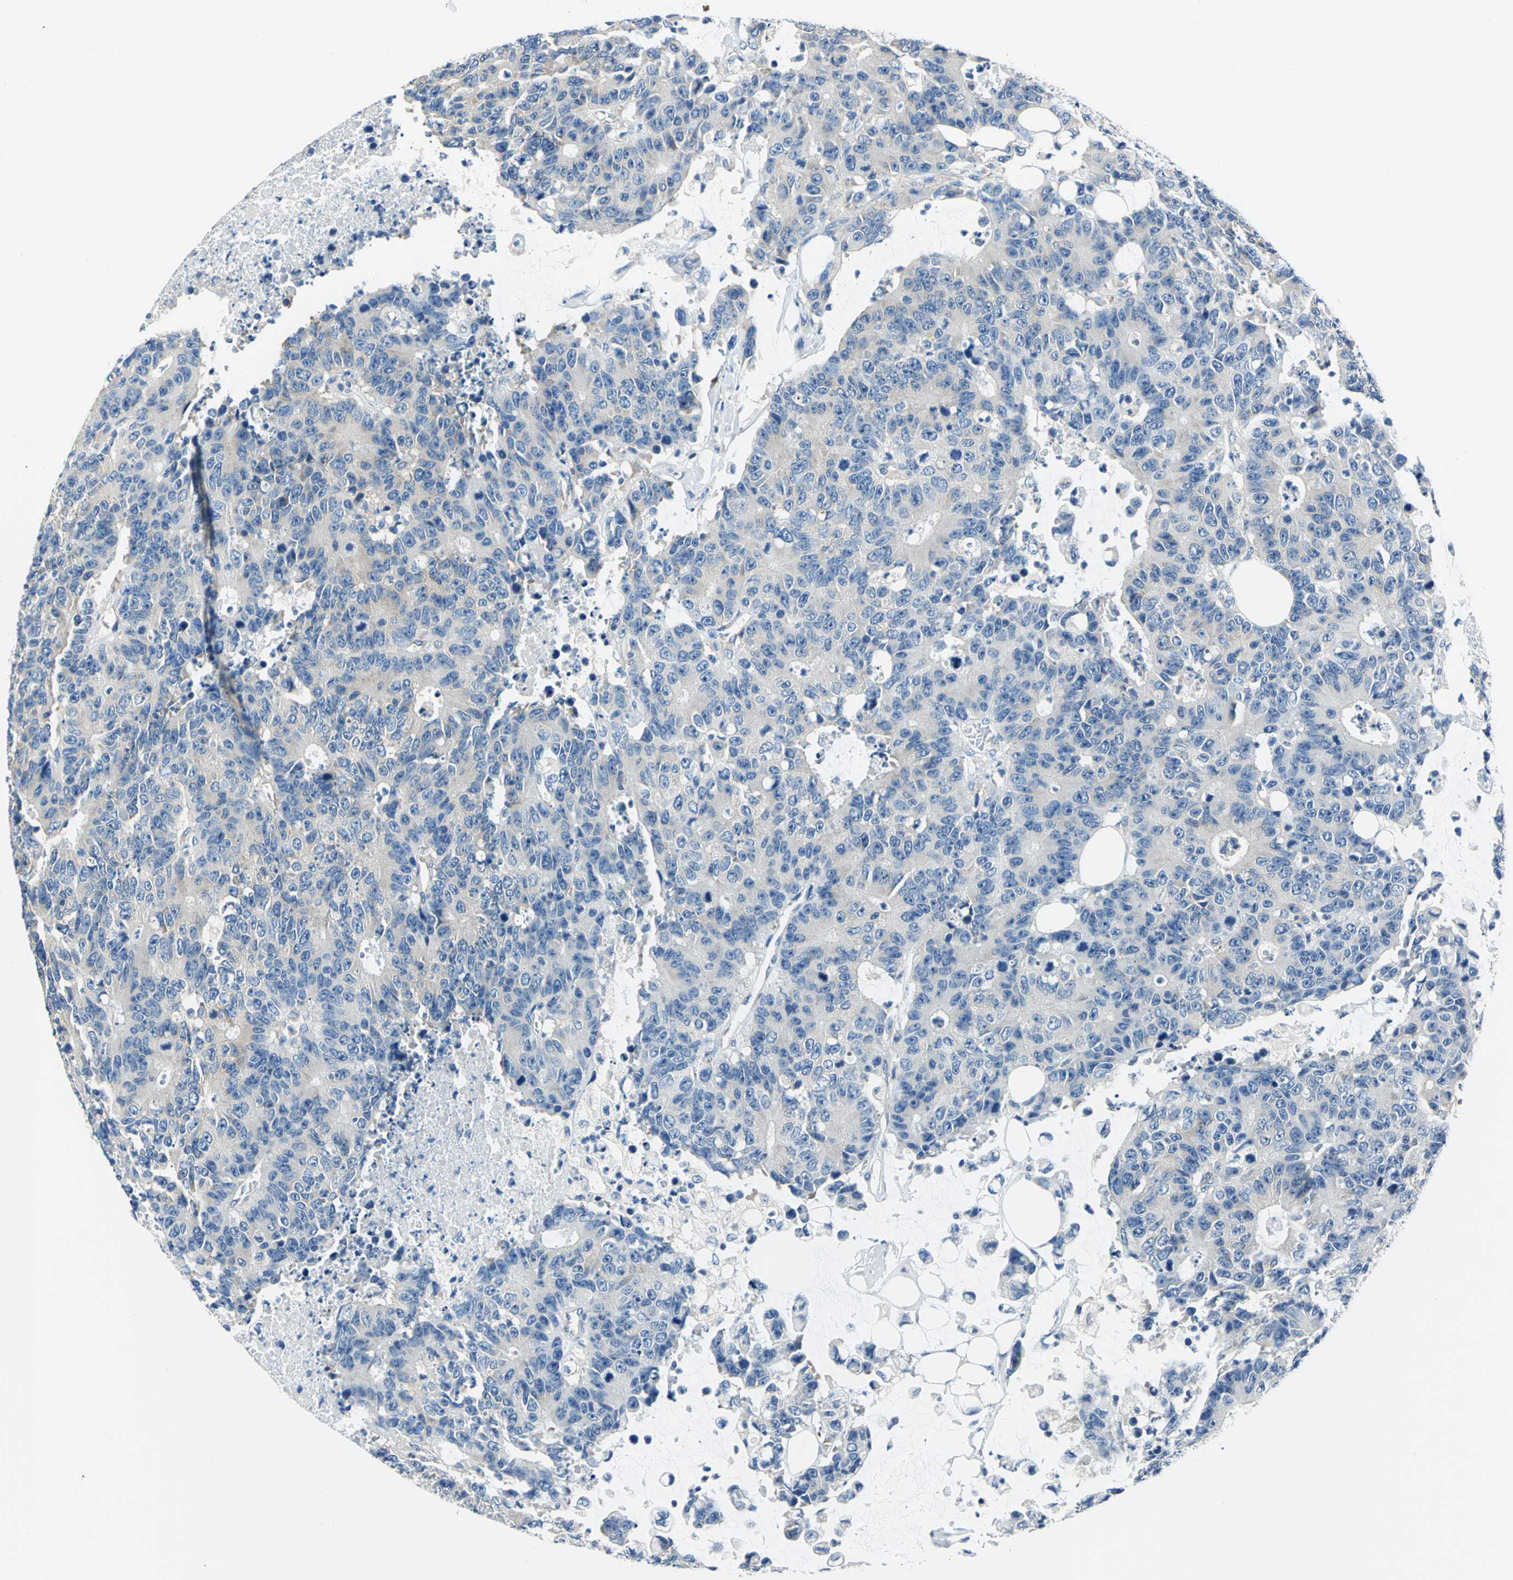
{"staining": {"intensity": "weak", "quantity": "<25%", "location": "cytoplasmic/membranous"}, "tissue": "colorectal cancer", "cell_type": "Tumor cells", "image_type": "cancer", "snomed": [{"axis": "morphology", "description": "Adenocarcinoma, NOS"}, {"axis": "topography", "description": "Colon"}], "caption": "Colorectal cancer was stained to show a protein in brown. There is no significant expression in tumor cells.", "gene": "TRIM25", "patient": {"sex": "female", "age": 86}}